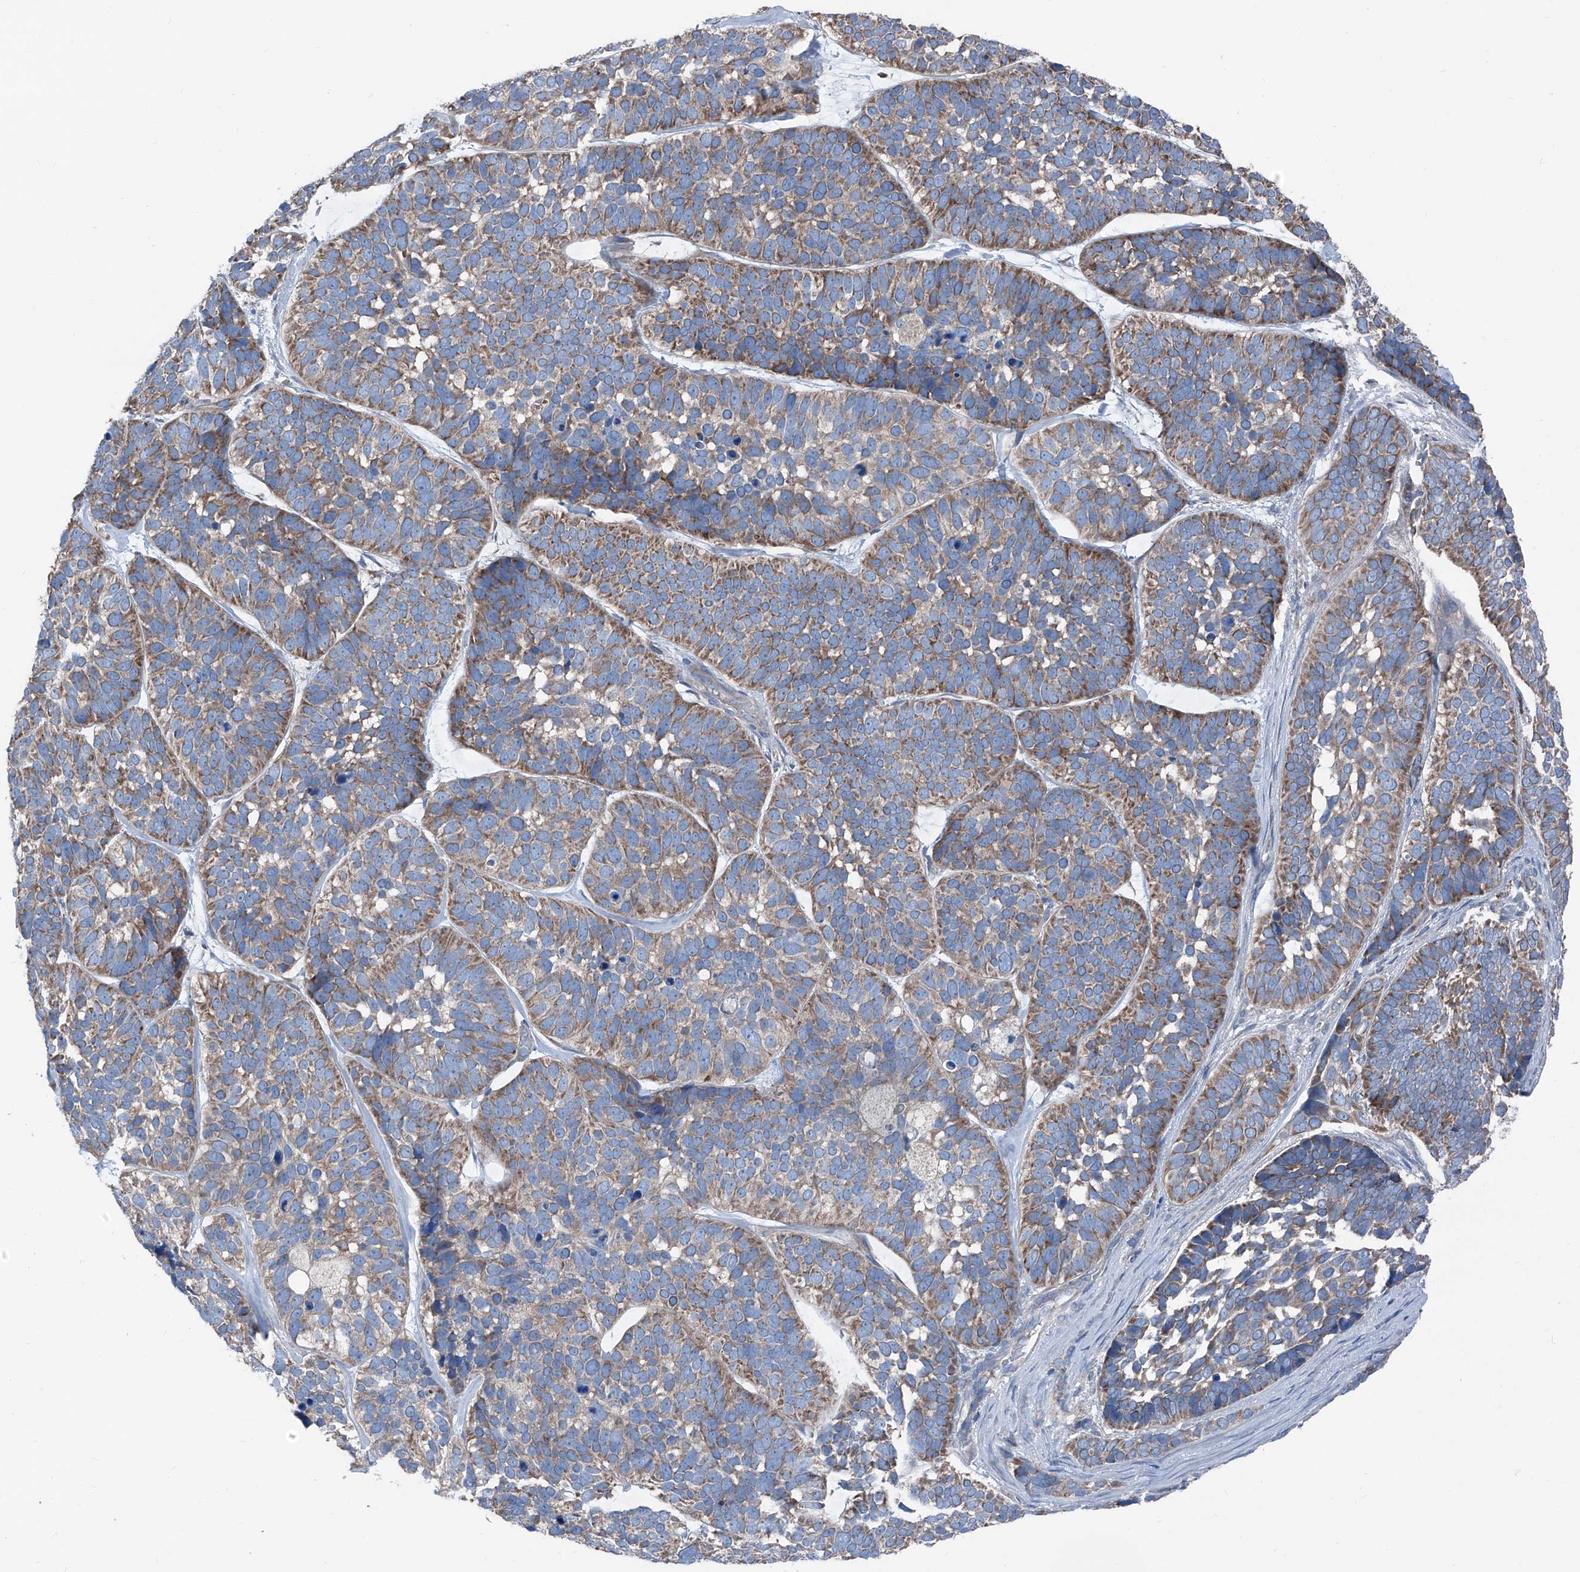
{"staining": {"intensity": "moderate", "quantity": ">75%", "location": "cytoplasmic/membranous"}, "tissue": "skin cancer", "cell_type": "Tumor cells", "image_type": "cancer", "snomed": [{"axis": "morphology", "description": "Basal cell carcinoma"}, {"axis": "topography", "description": "Skin"}], "caption": "Basal cell carcinoma (skin) stained for a protein (brown) reveals moderate cytoplasmic/membranous positive positivity in approximately >75% of tumor cells.", "gene": "GPAT3", "patient": {"sex": "male", "age": 62}}